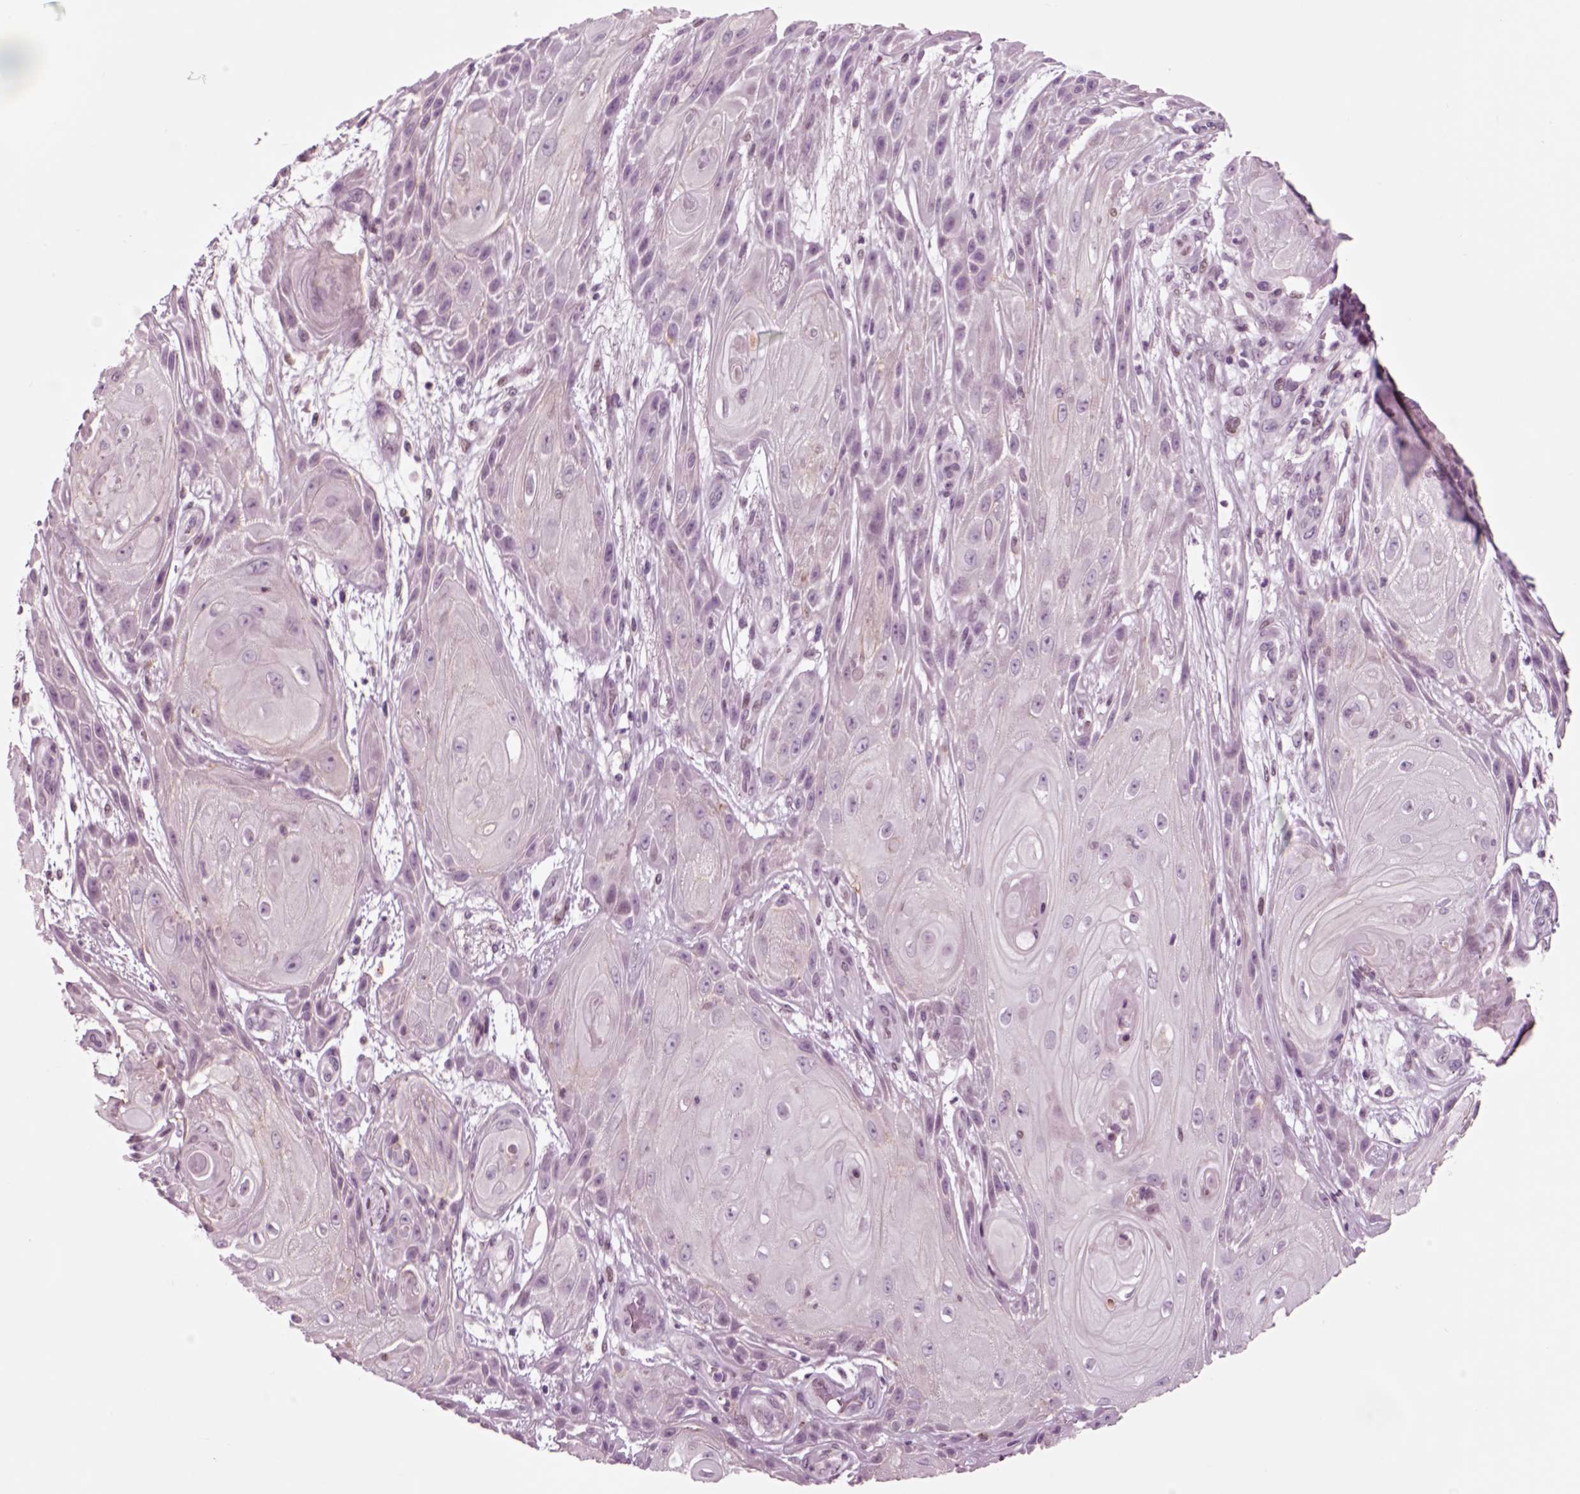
{"staining": {"intensity": "negative", "quantity": "none", "location": "none"}, "tissue": "skin cancer", "cell_type": "Tumor cells", "image_type": "cancer", "snomed": [{"axis": "morphology", "description": "Squamous cell carcinoma, NOS"}, {"axis": "topography", "description": "Skin"}], "caption": "Immunohistochemical staining of skin cancer (squamous cell carcinoma) reveals no significant expression in tumor cells.", "gene": "CHGB", "patient": {"sex": "male", "age": 62}}